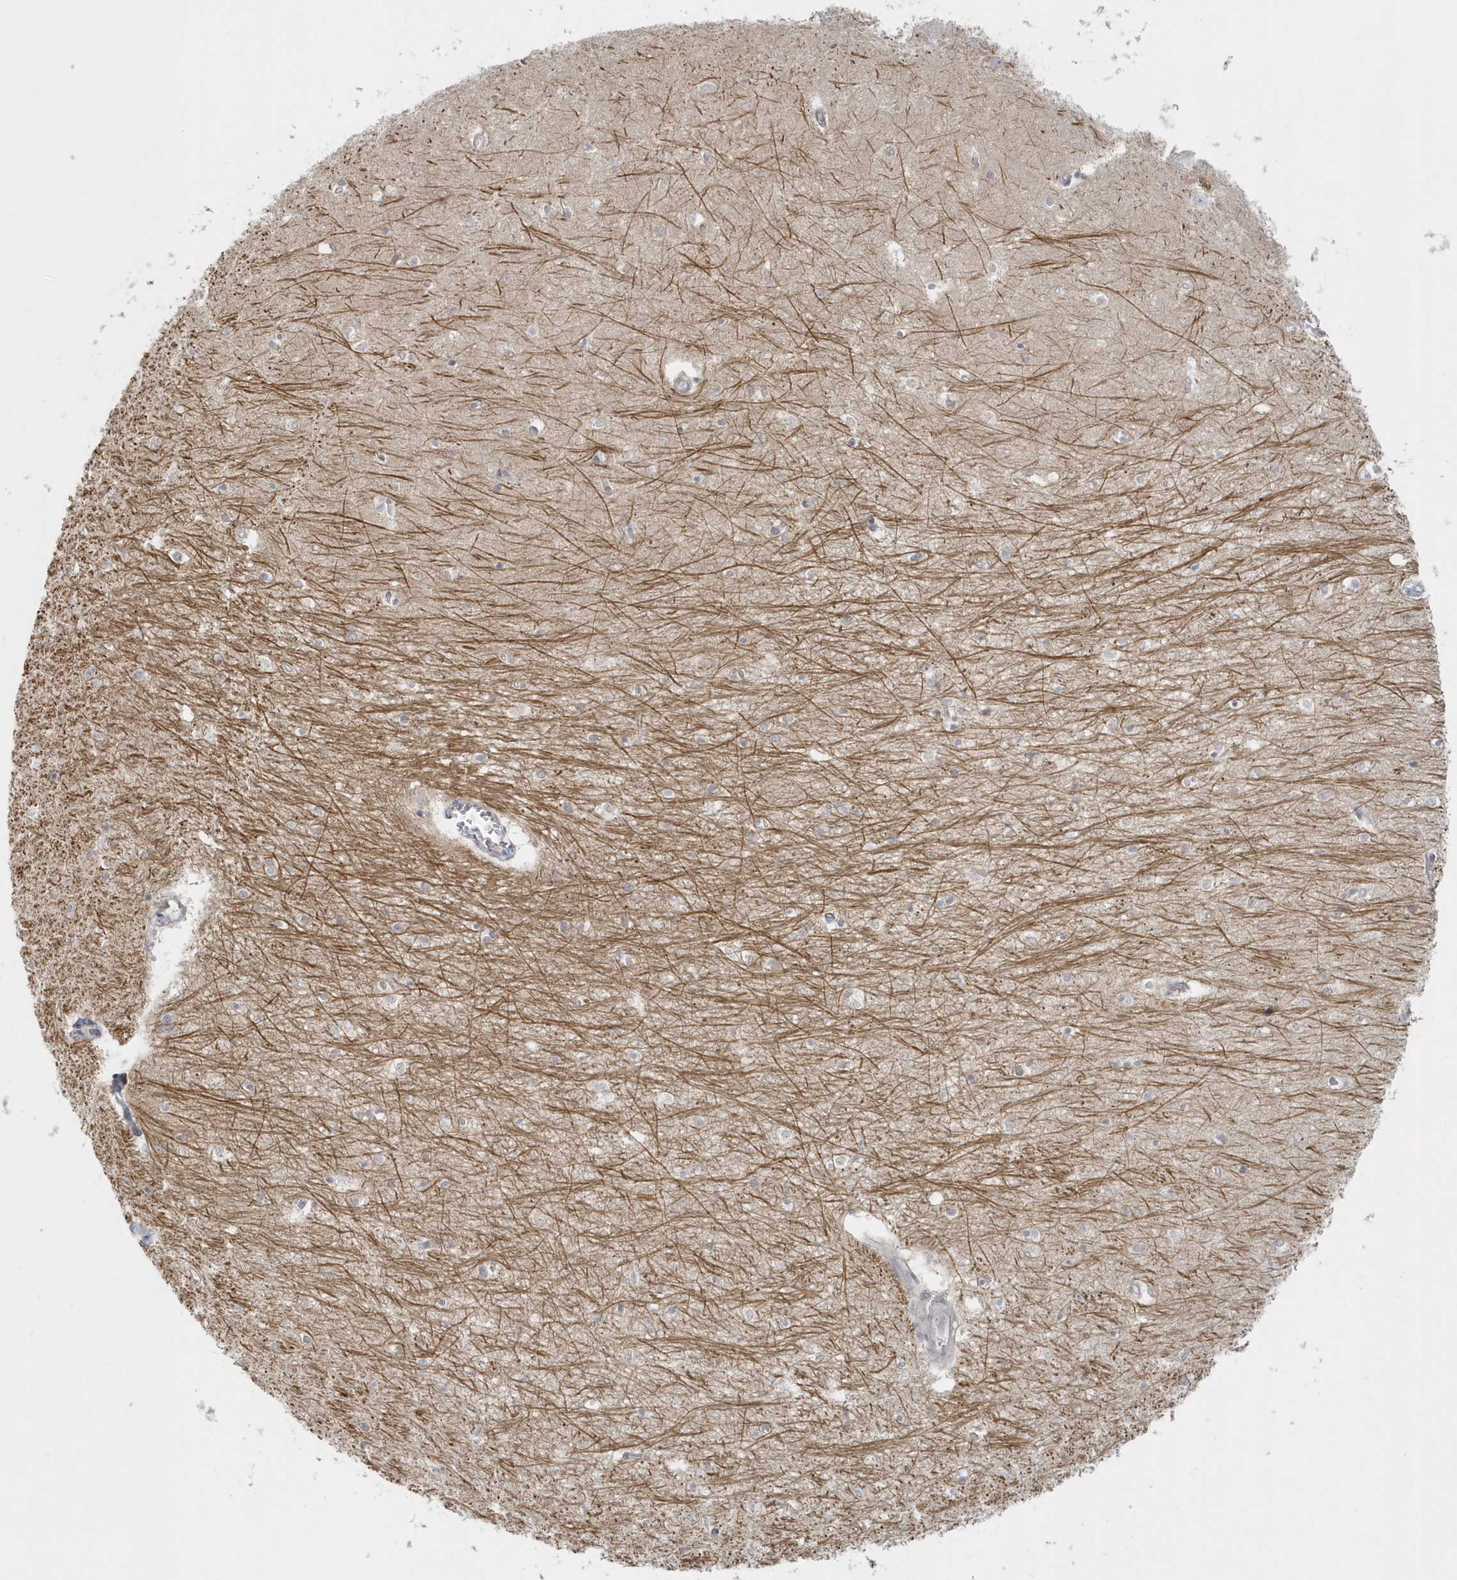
{"staining": {"intensity": "negative", "quantity": "none", "location": "none"}, "tissue": "hippocampus", "cell_type": "Glial cells", "image_type": "normal", "snomed": [{"axis": "morphology", "description": "Normal tissue, NOS"}, {"axis": "topography", "description": "Hippocampus"}], "caption": "Glial cells are negative for protein expression in normal human hippocampus. (DAB IHC visualized using brightfield microscopy, high magnification).", "gene": "BLTP3A", "patient": {"sex": "female", "age": 64}}